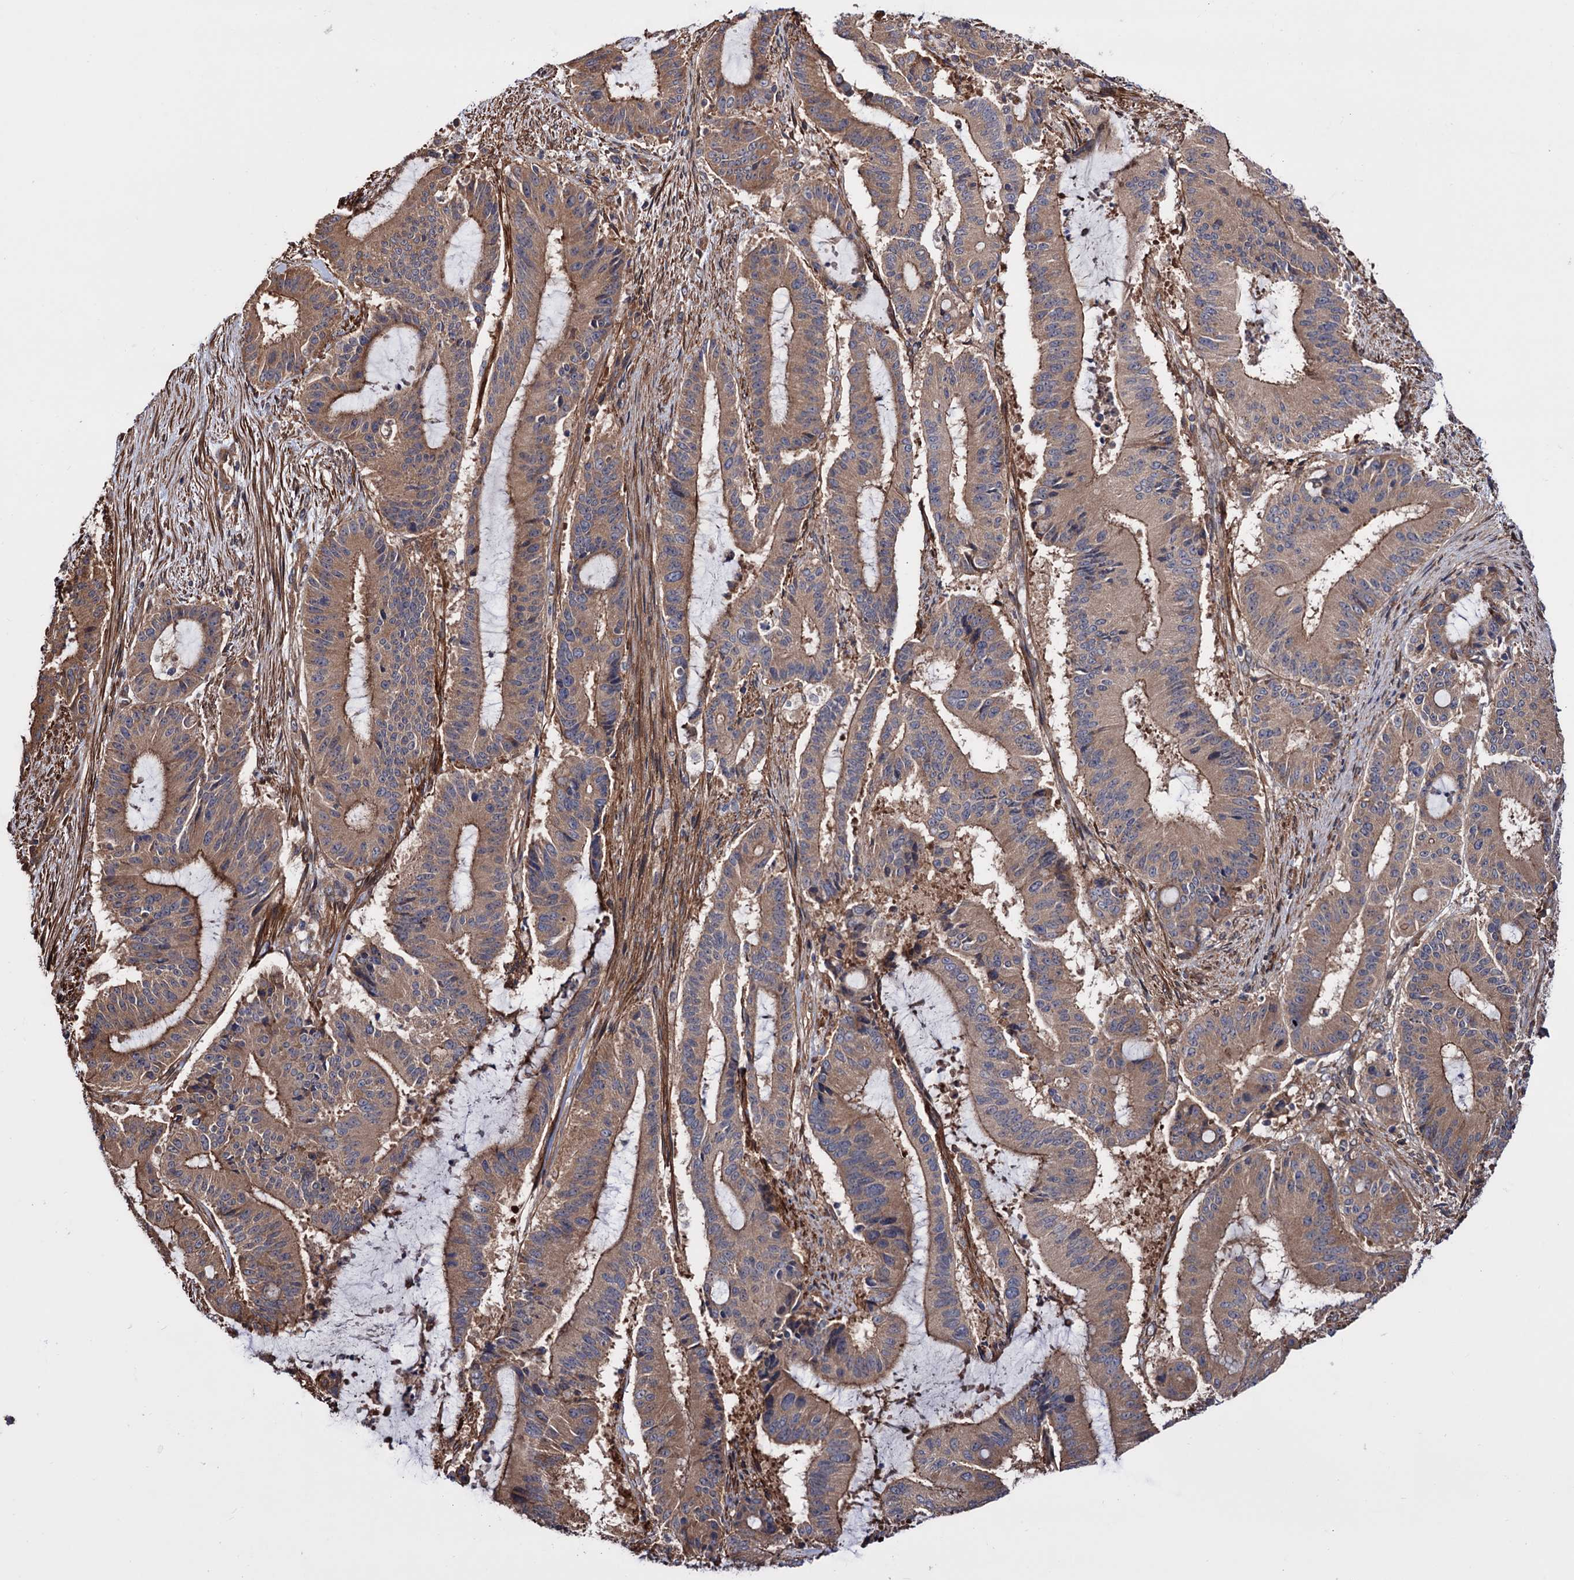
{"staining": {"intensity": "moderate", "quantity": ">75%", "location": "cytoplasmic/membranous"}, "tissue": "liver cancer", "cell_type": "Tumor cells", "image_type": "cancer", "snomed": [{"axis": "morphology", "description": "Normal tissue, NOS"}, {"axis": "morphology", "description": "Cholangiocarcinoma"}, {"axis": "topography", "description": "Liver"}, {"axis": "topography", "description": "Peripheral nerve tissue"}], "caption": "A histopathology image showing moderate cytoplasmic/membranous positivity in approximately >75% of tumor cells in liver cancer, as visualized by brown immunohistochemical staining.", "gene": "FERMT2", "patient": {"sex": "female", "age": 73}}